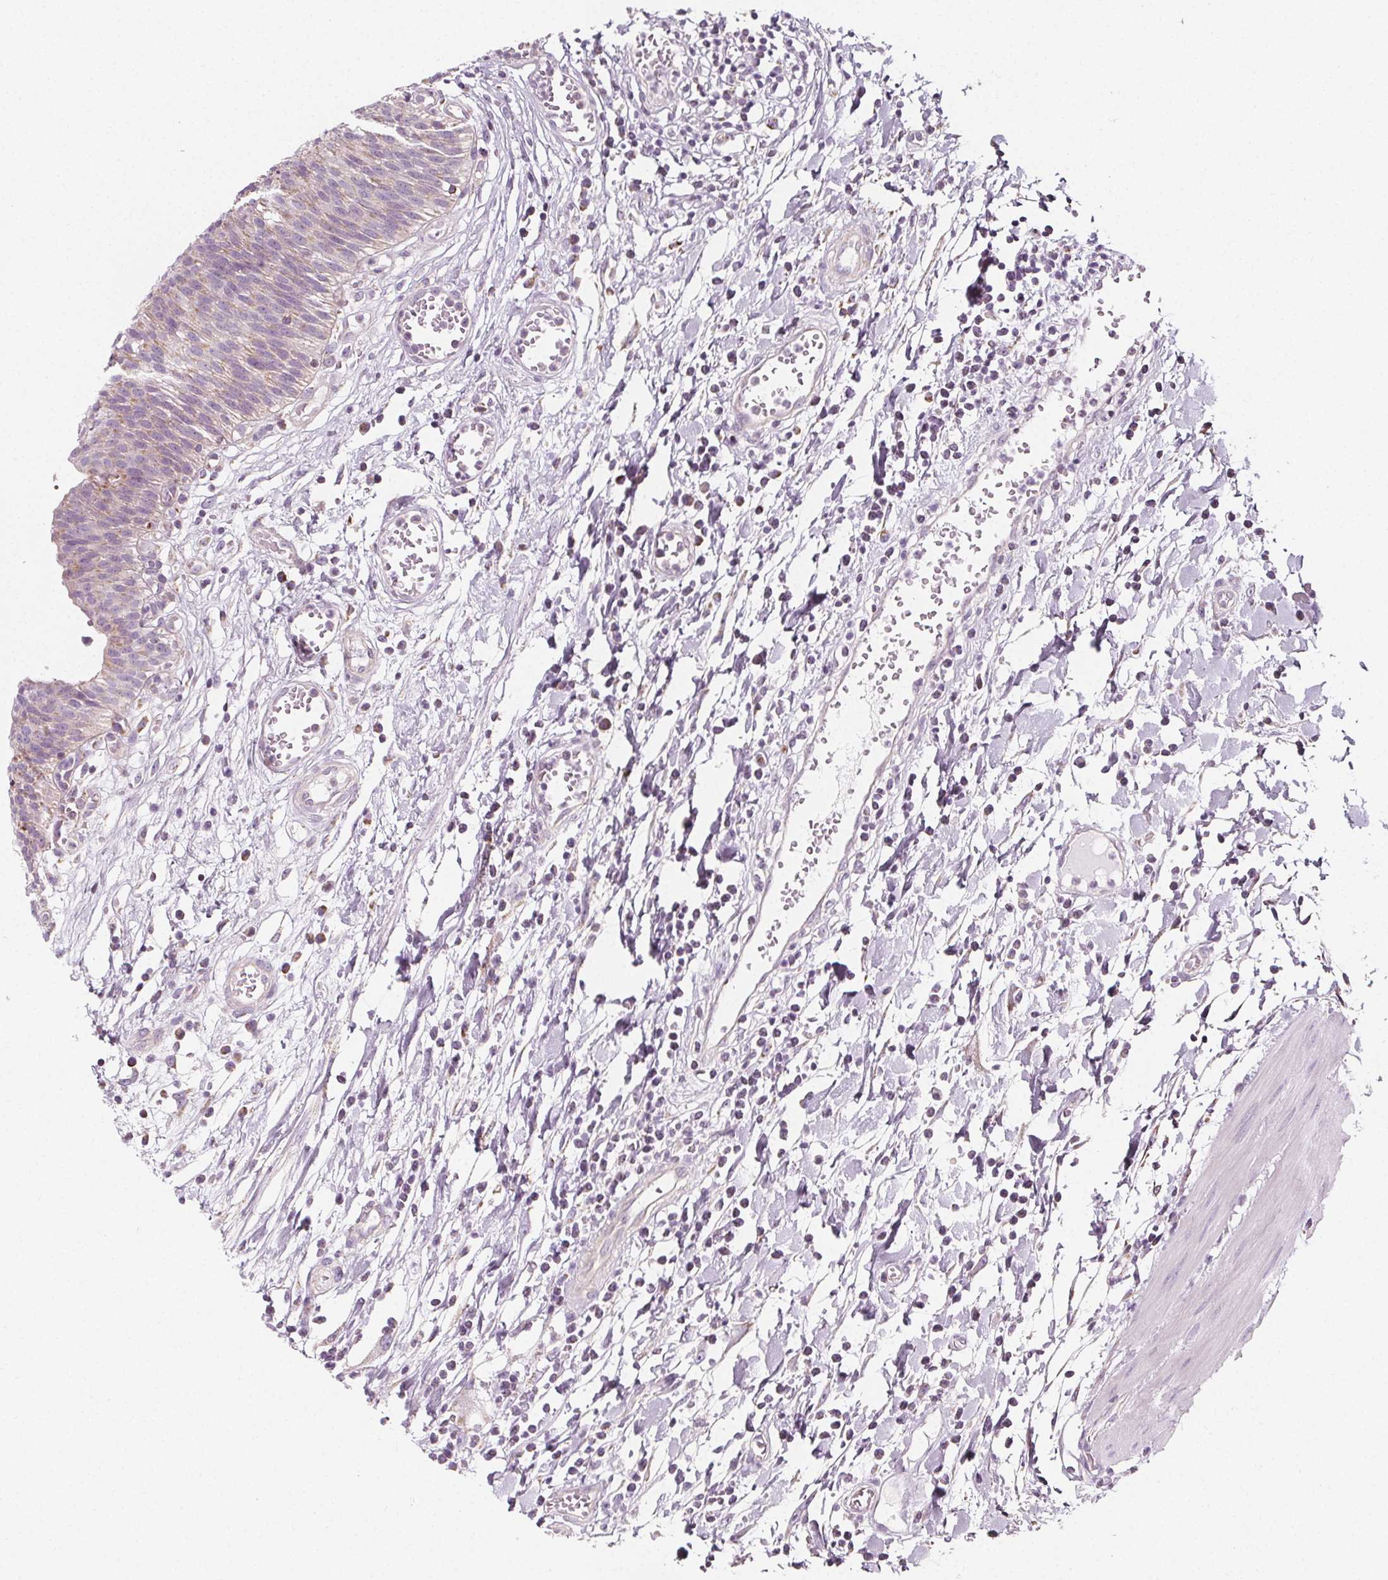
{"staining": {"intensity": "weak", "quantity": "<25%", "location": "cytoplasmic/membranous"}, "tissue": "urinary bladder", "cell_type": "Urothelial cells", "image_type": "normal", "snomed": [{"axis": "morphology", "description": "Normal tissue, NOS"}, {"axis": "topography", "description": "Urinary bladder"}], "caption": "Immunohistochemical staining of unremarkable human urinary bladder reveals no significant positivity in urothelial cells. (Immunohistochemistry (ihc), brightfield microscopy, high magnification).", "gene": "IL17C", "patient": {"sex": "male", "age": 64}}